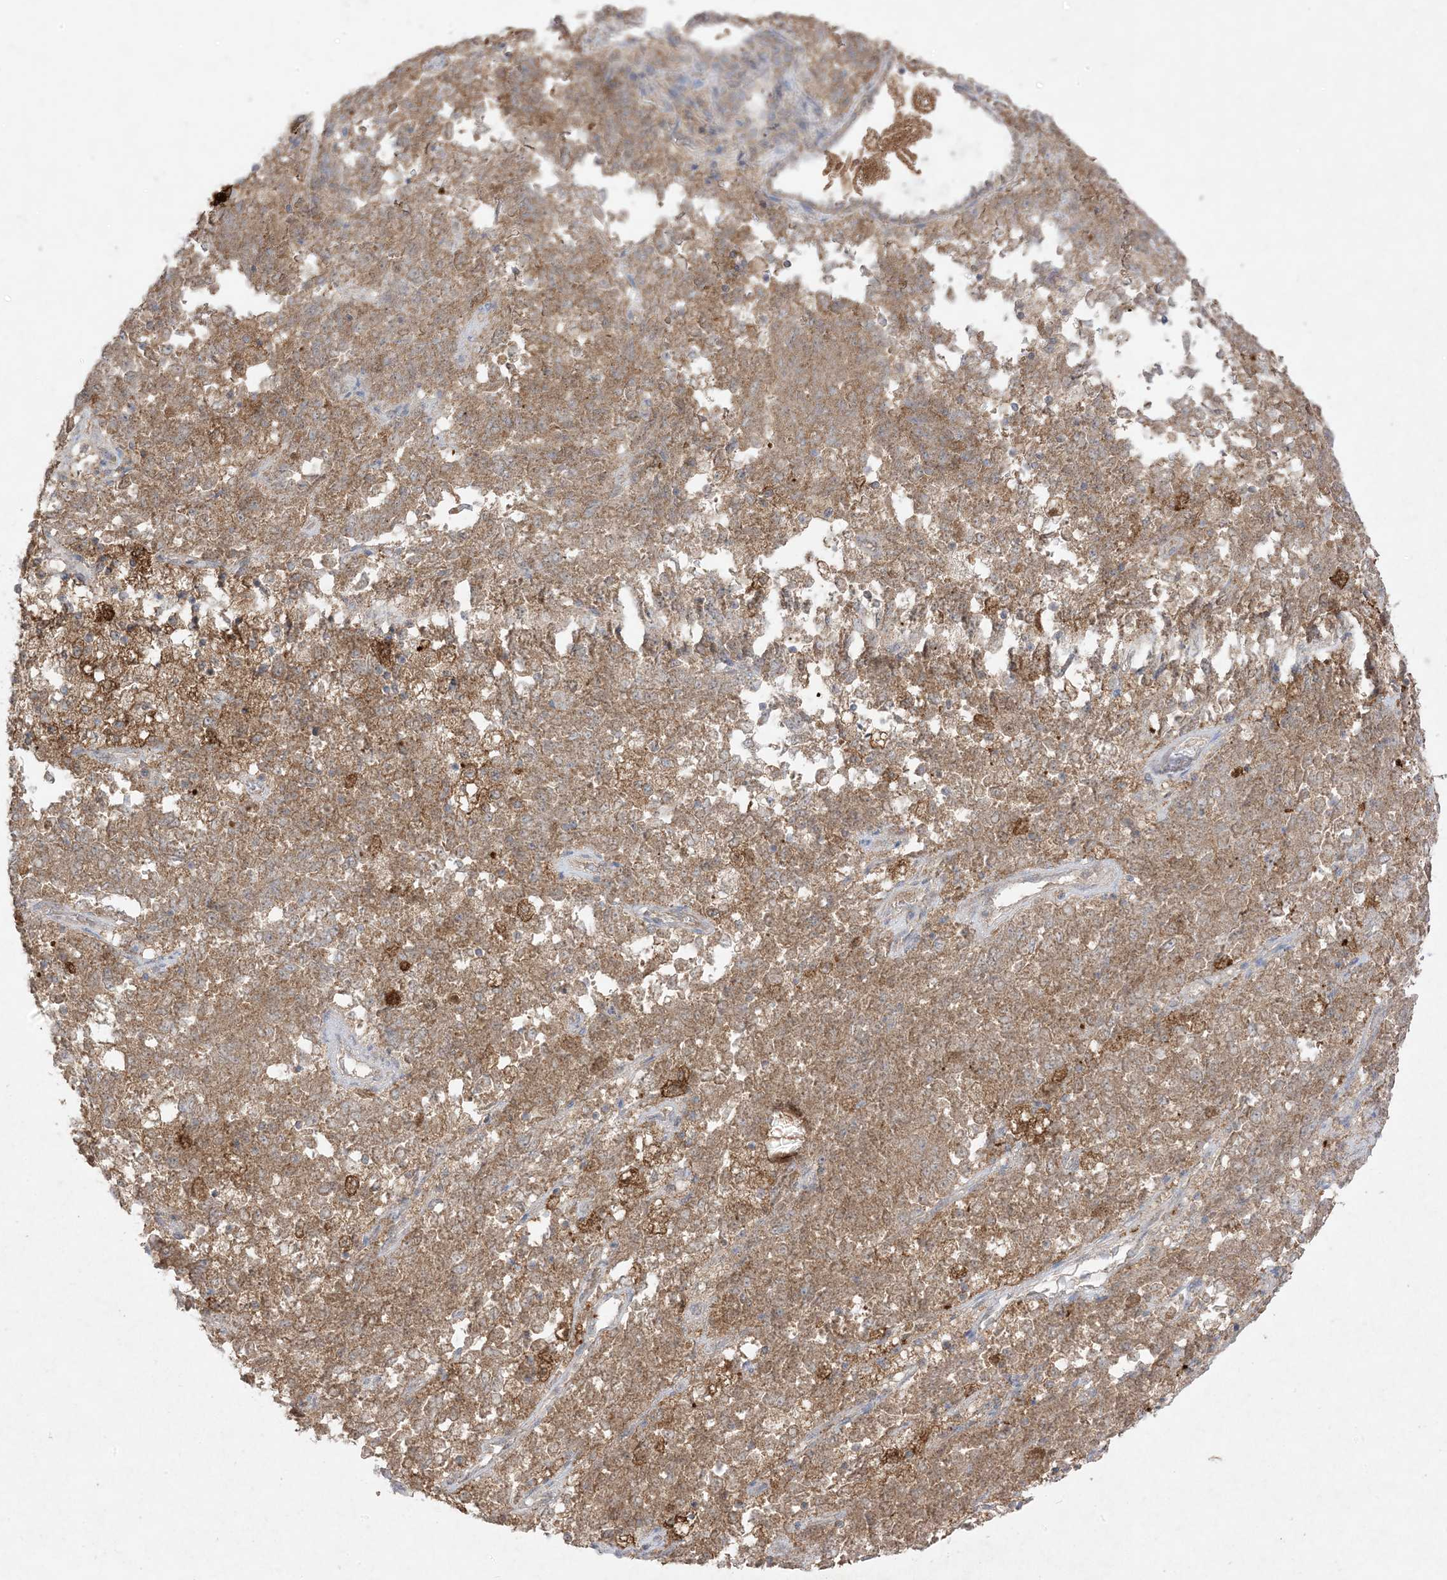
{"staining": {"intensity": "moderate", "quantity": ">75%", "location": "cytoplasmic/membranous"}, "tissue": "endometrial cancer", "cell_type": "Tumor cells", "image_type": "cancer", "snomed": [{"axis": "morphology", "description": "Adenocarcinoma, NOS"}, {"axis": "topography", "description": "Endometrium"}], "caption": "This is an image of IHC staining of endometrial cancer, which shows moderate staining in the cytoplasmic/membranous of tumor cells.", "gene": "UBE2C", "patient": {"sex": "female", "age": 80}}